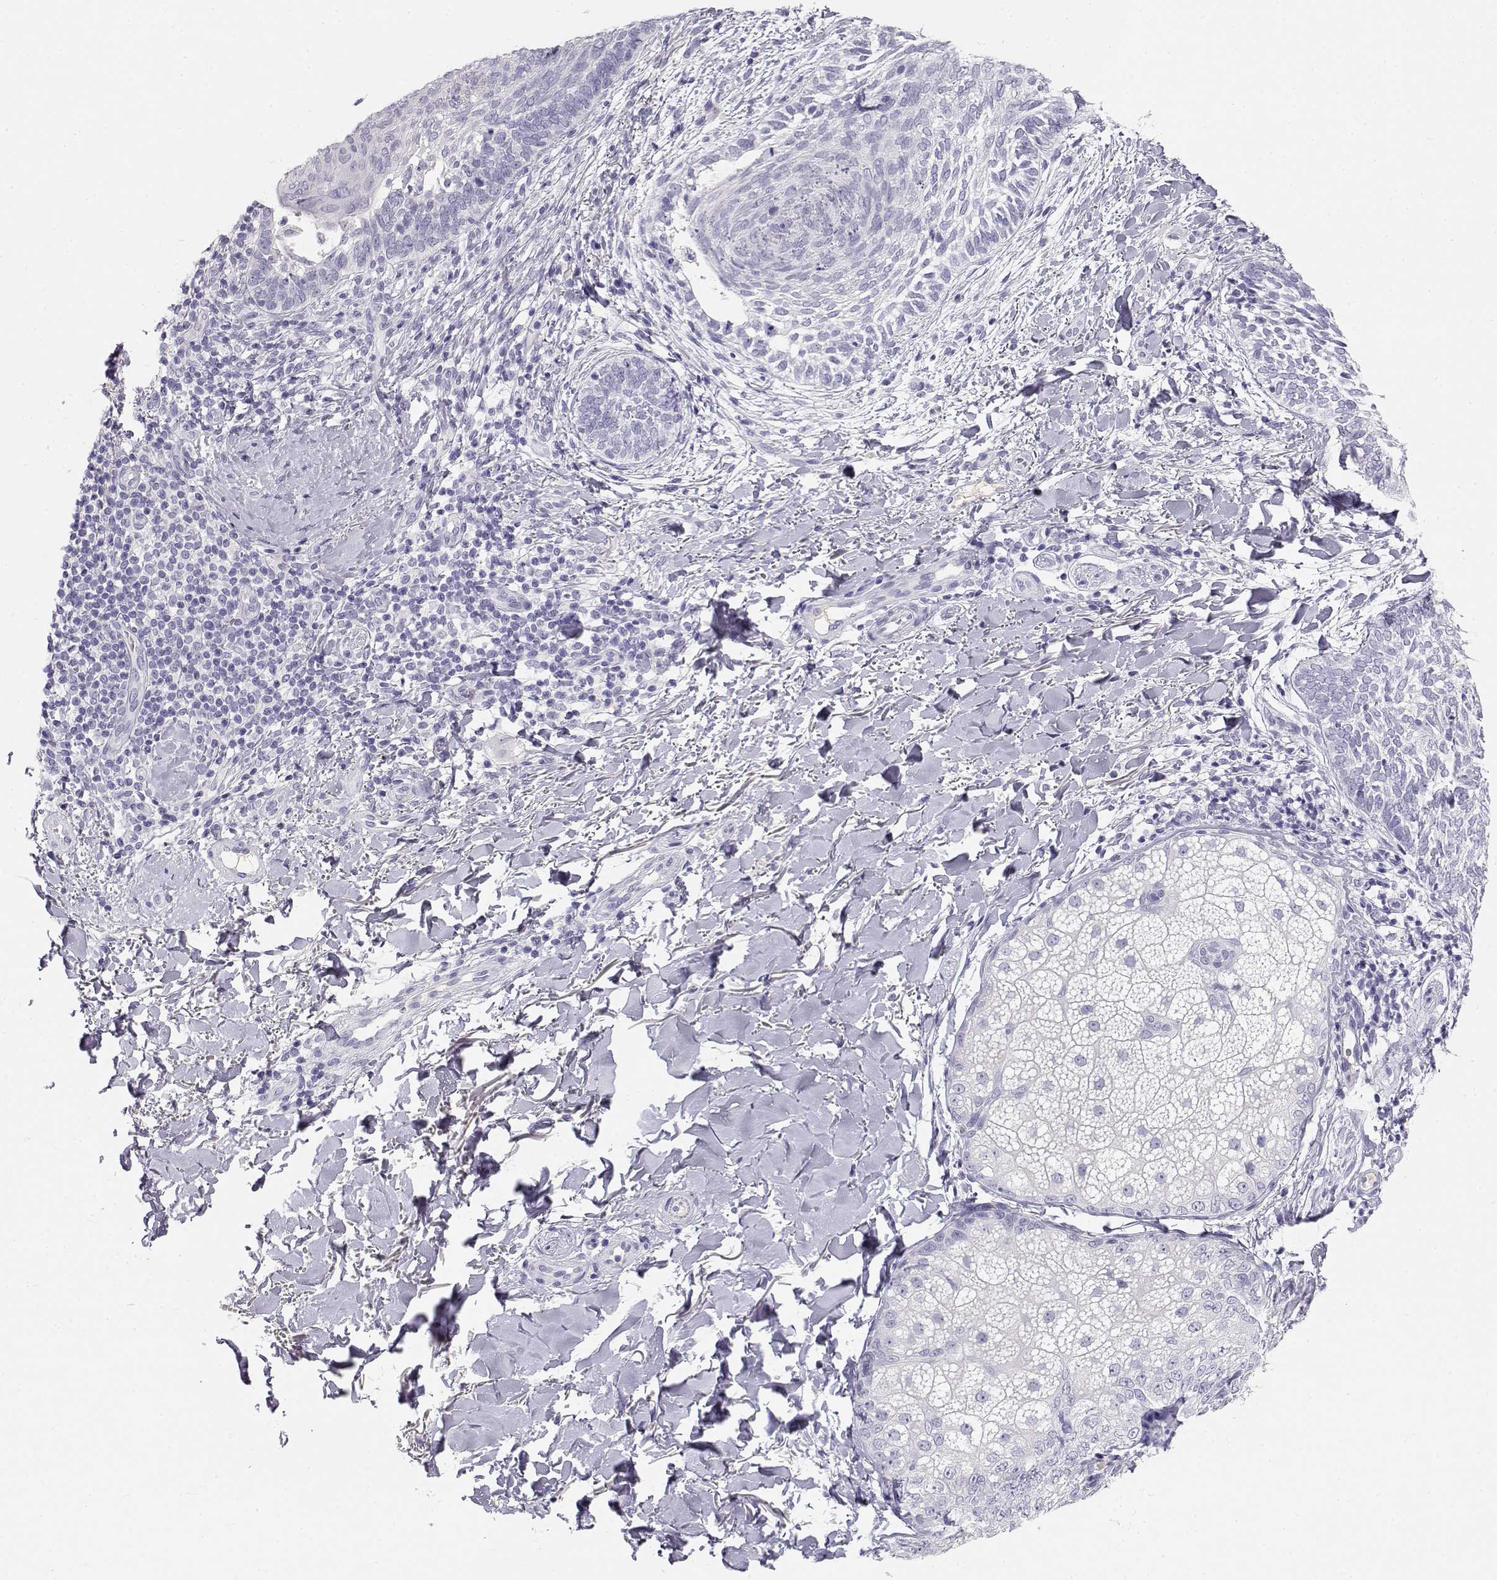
{"staining": {"intensity": "negative", "quantity": "none", "location": "none"}, "tissue": "skin cancer", "cell_type": "Tumor cells", "image_type": "cancer", "snomed": [{"axis": "morphology", "description": "Normal tissue, NOS"}, {"axis": "morphology", "description": "Basal cell carcinoma"}, {"axis": "topography", "description": "Skin"}], "caption": "Protein analysis of skin cancer demonstrates no significant positivity in tumor cells.", "gene": "GPR174", "patient": {"sex": "male", "age": 46}}